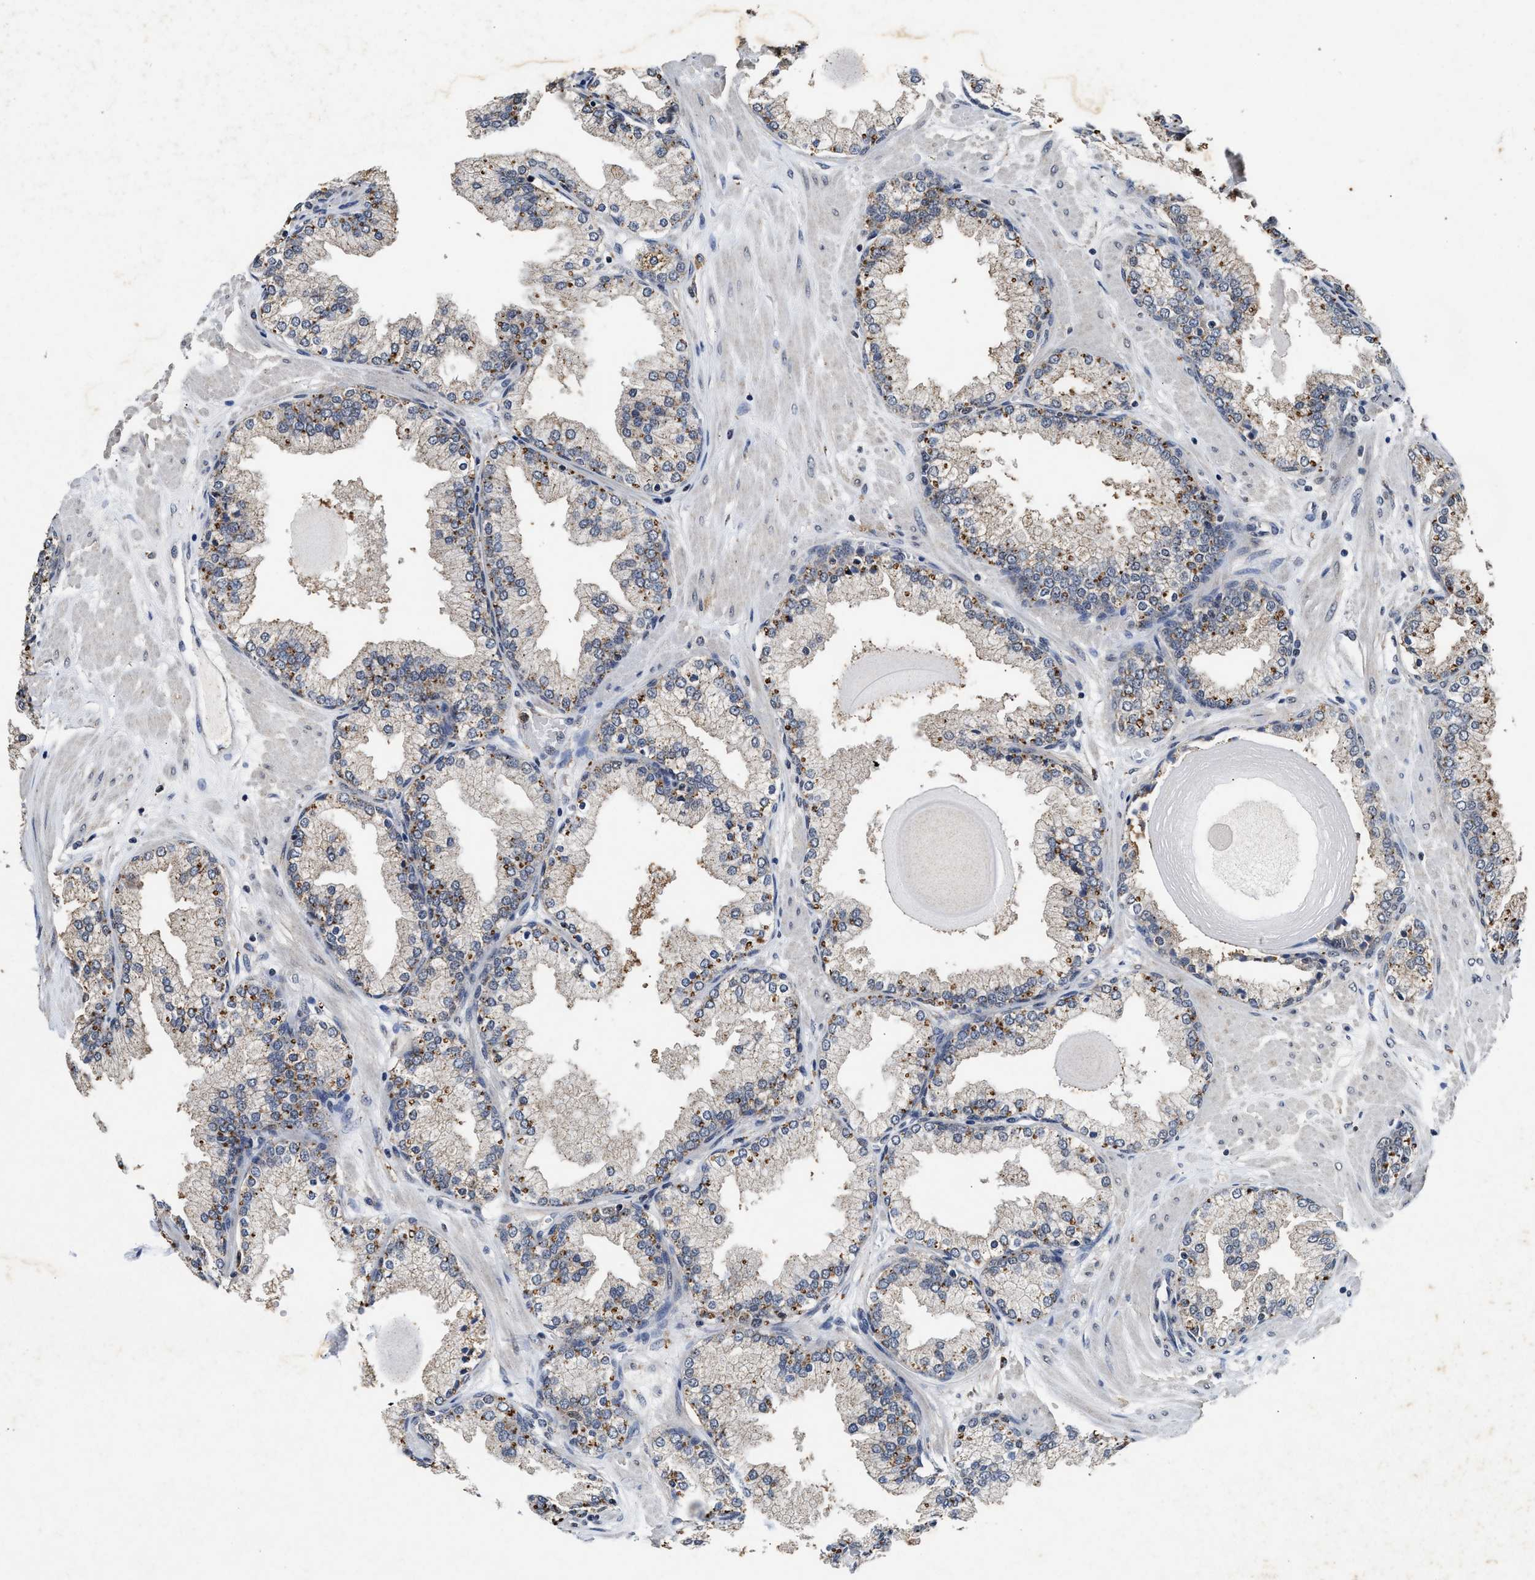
{"staining": {"intensity": "moderate", "quantity": "25%-75%", "location": "cytoplasmic/membranous"}, "tissue": "prostate", "cell_type": "Glandular cells", "image_type": "normal", "snomed": [{"axis": "morphology", "description": "Normal tissue, NOS"}, {"axis": "topography", "description": "Prostate"}], "caption": "IHC photomicrograph of unremarkable prostate: prostate stained using immunohistochemistry displays medium levels of moderate protein expression localized specifically in the cytoplasmic/membranous of glandular cells, appearing as a cytoplasmic/membranous brown color.", "gene": "ACOX1", "patient": {"sex": "male", "age": 51}}